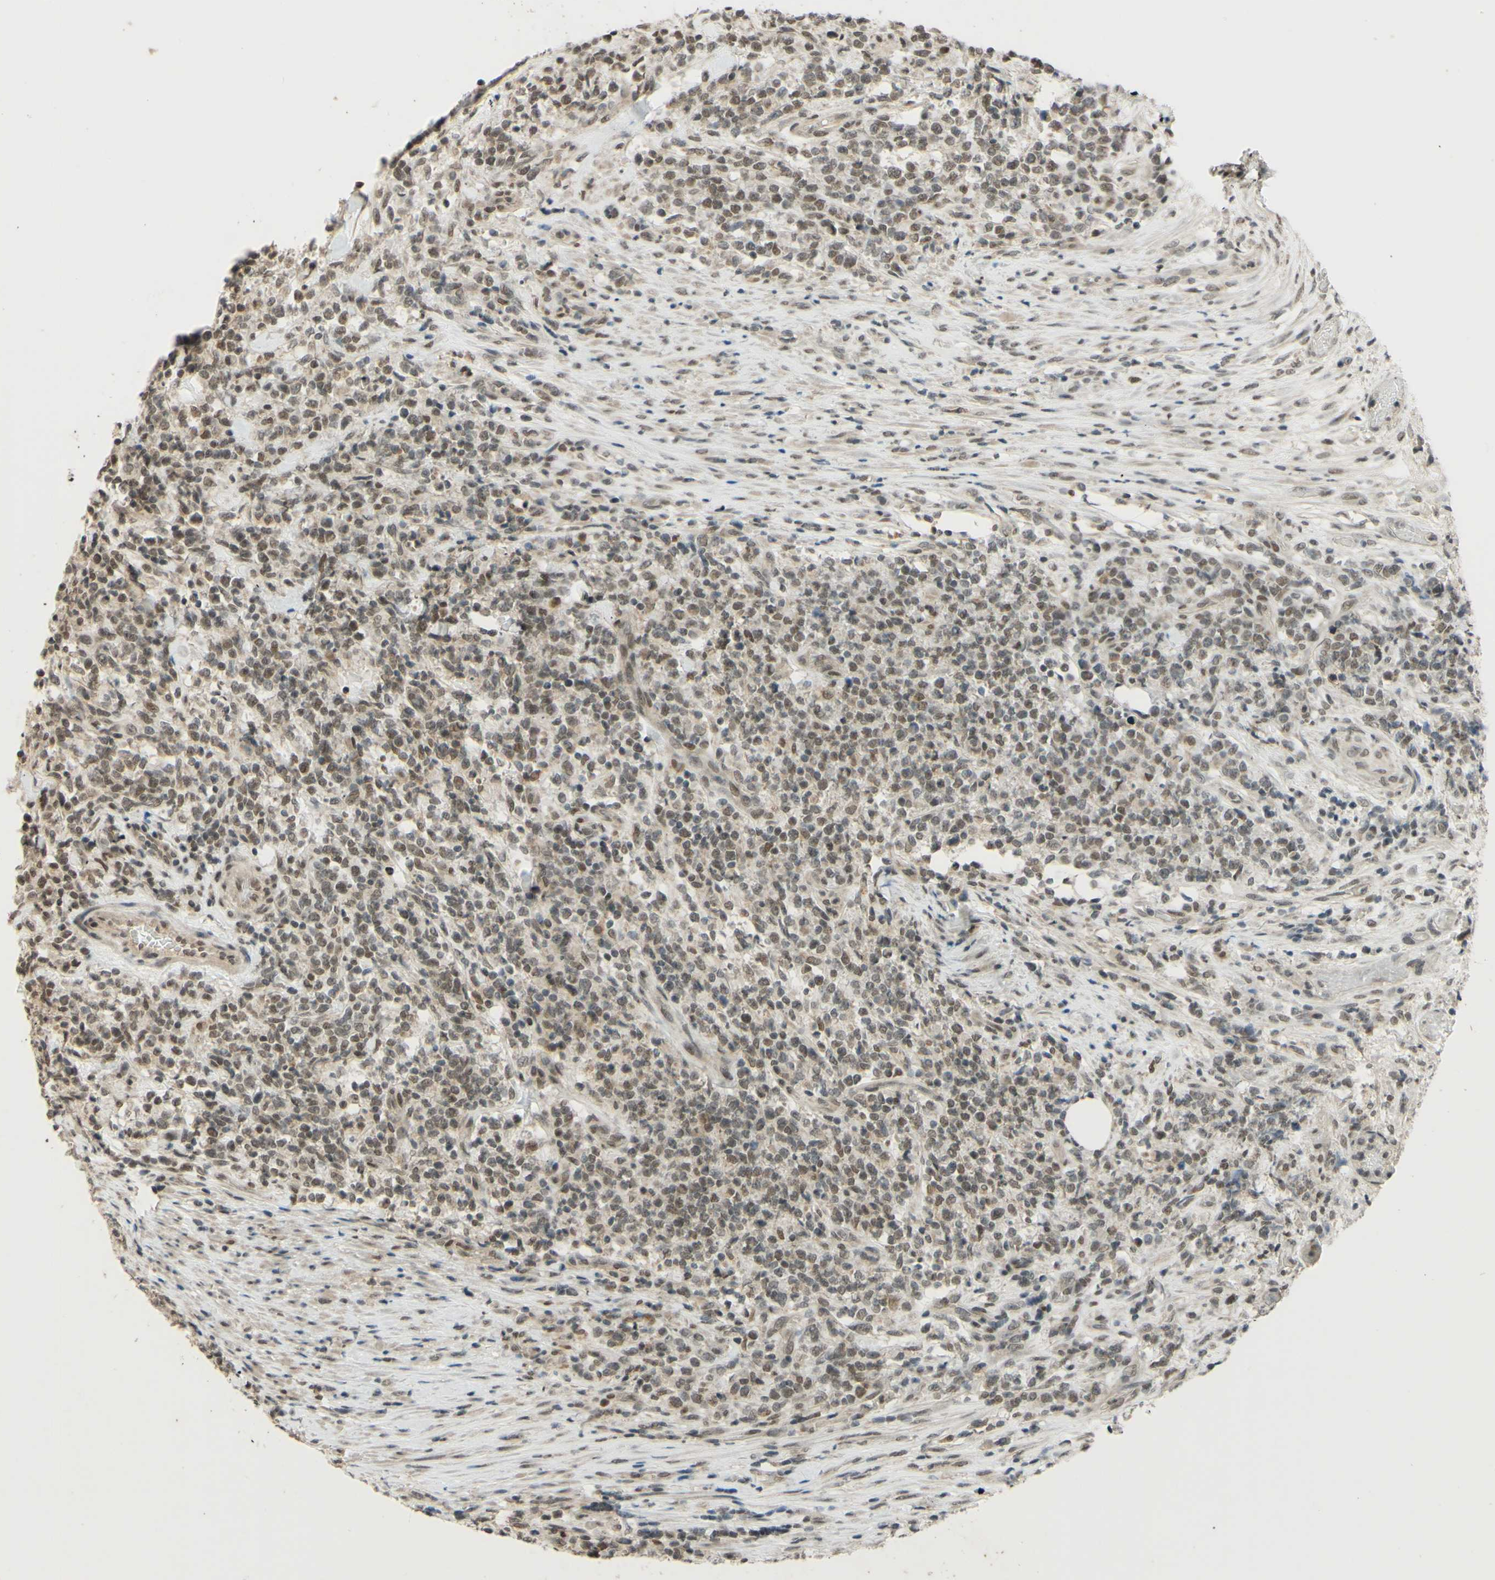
{"staining": {"intensity": "moderate", "quantity": ">75%", "location": "nuclear"}, "tissue": "lymphoma", "cell_type": "Tumor cells", "image_type": "cancer", "snomed": [{"axis": "morphology", "description": "Malignant lymphoma, non-Hodgkin's type, High grade"}, {"axis": "topography", "description": "Soft tissue"}], "caption": "Tumor cells reveal medium levels of moderate nuclear positivity in approximately >75% of cells in human lymphoma. (DAB (3,3'-diaminobenzidine) = brown stain, brightfield microscopy at high magnification).", "gene": "SMARCB1", "patient": {"sex": "male", "age": 18}}